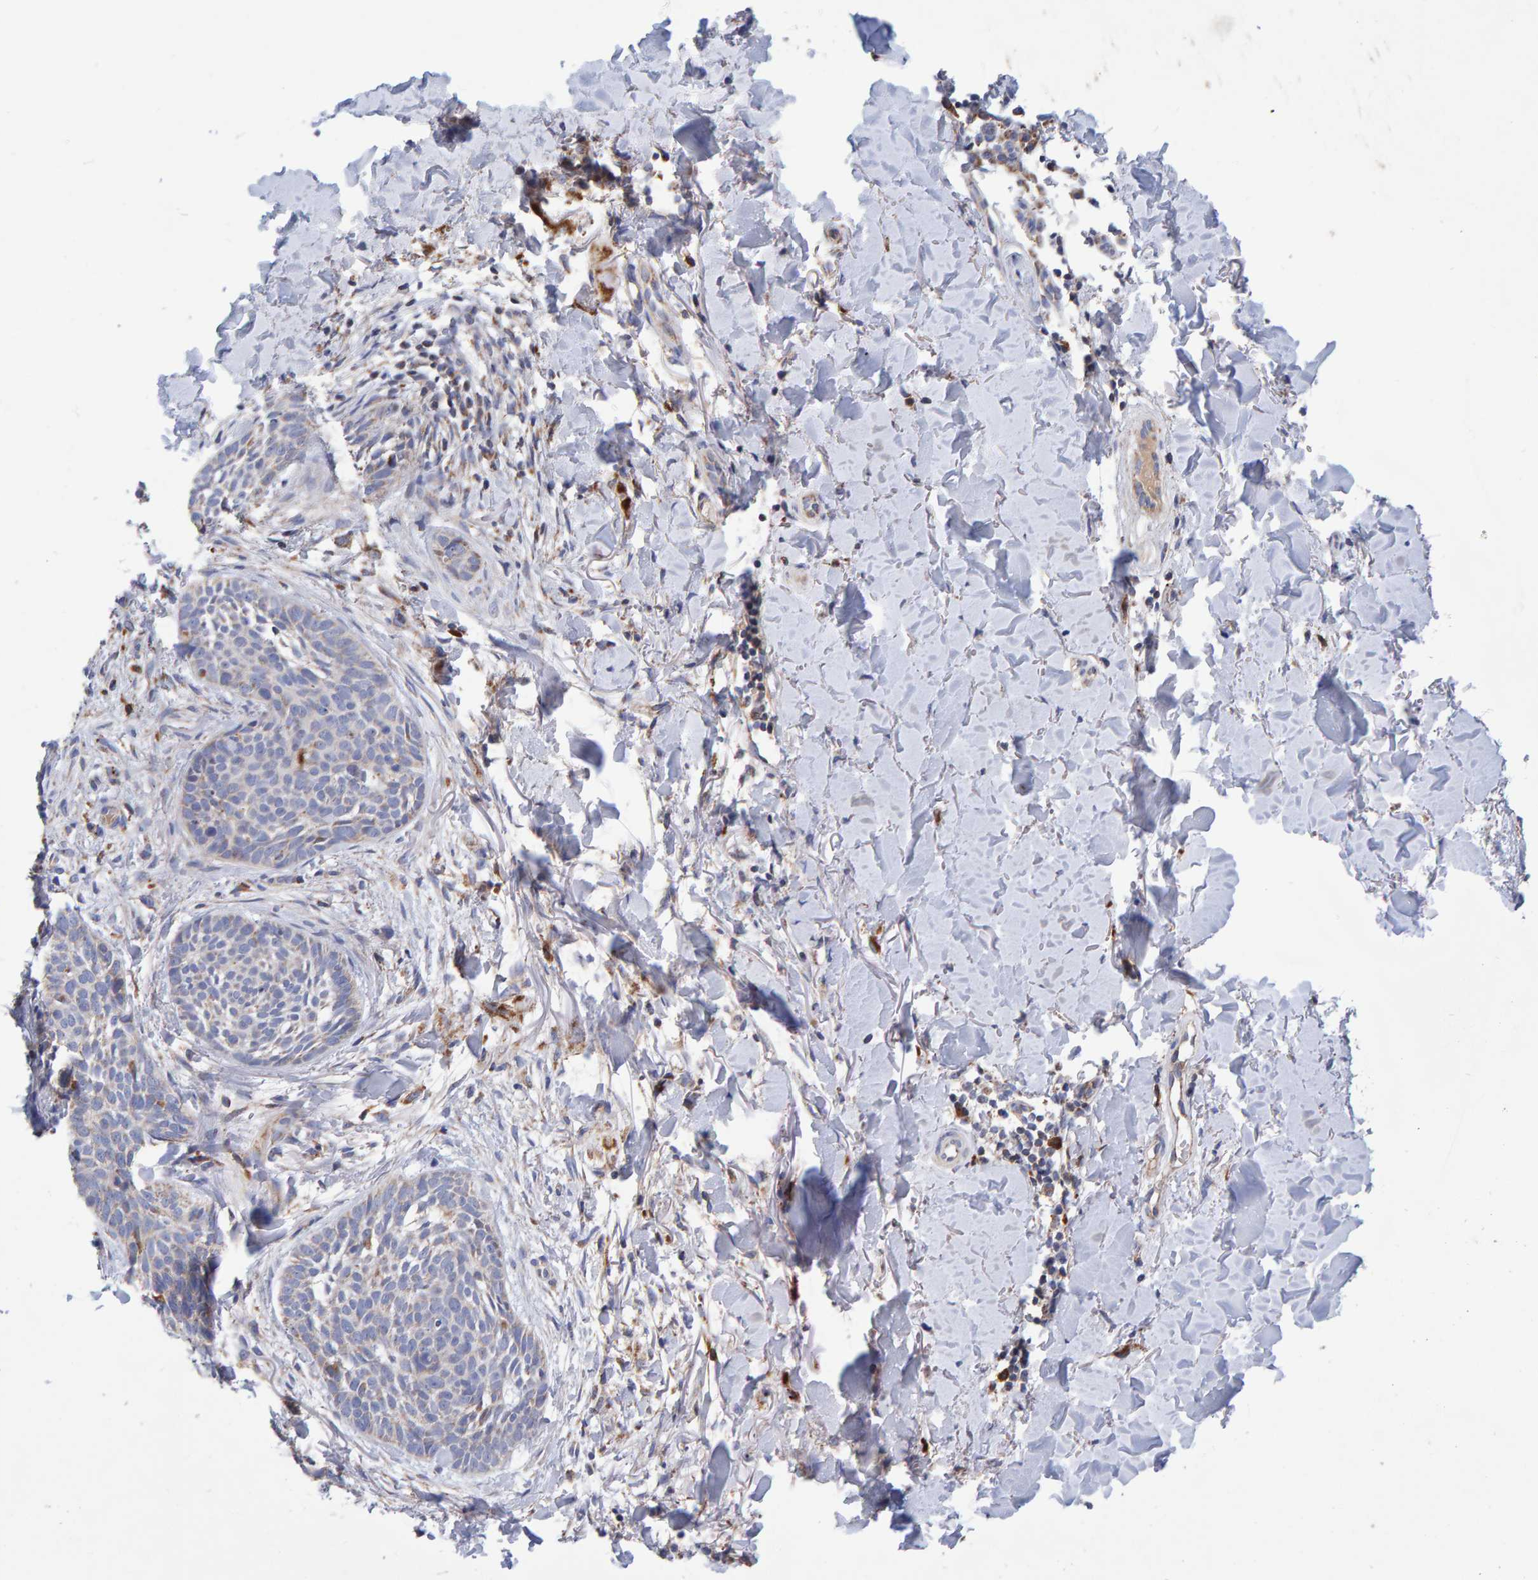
{"staining": {"intensity": "negative", "quantity": "none", "location": "none"}, "tissue": "skin cancer", "cell_type": "Tumor cells", "image_type": "cancer", "snomed": [{"axis": "morphology", "description": "Normal tissue, NOS"}, {"axis": "morphology", "description": "Basal cell carcinoma"}, {"axis": "topography", "description": "Skin"}], "caption": "Immunohistochemical staining of human skin cancer displays no significant expression in tumor cells.", "gene": "EFR3A", "patient": {"sex": "male", "age": 67}}